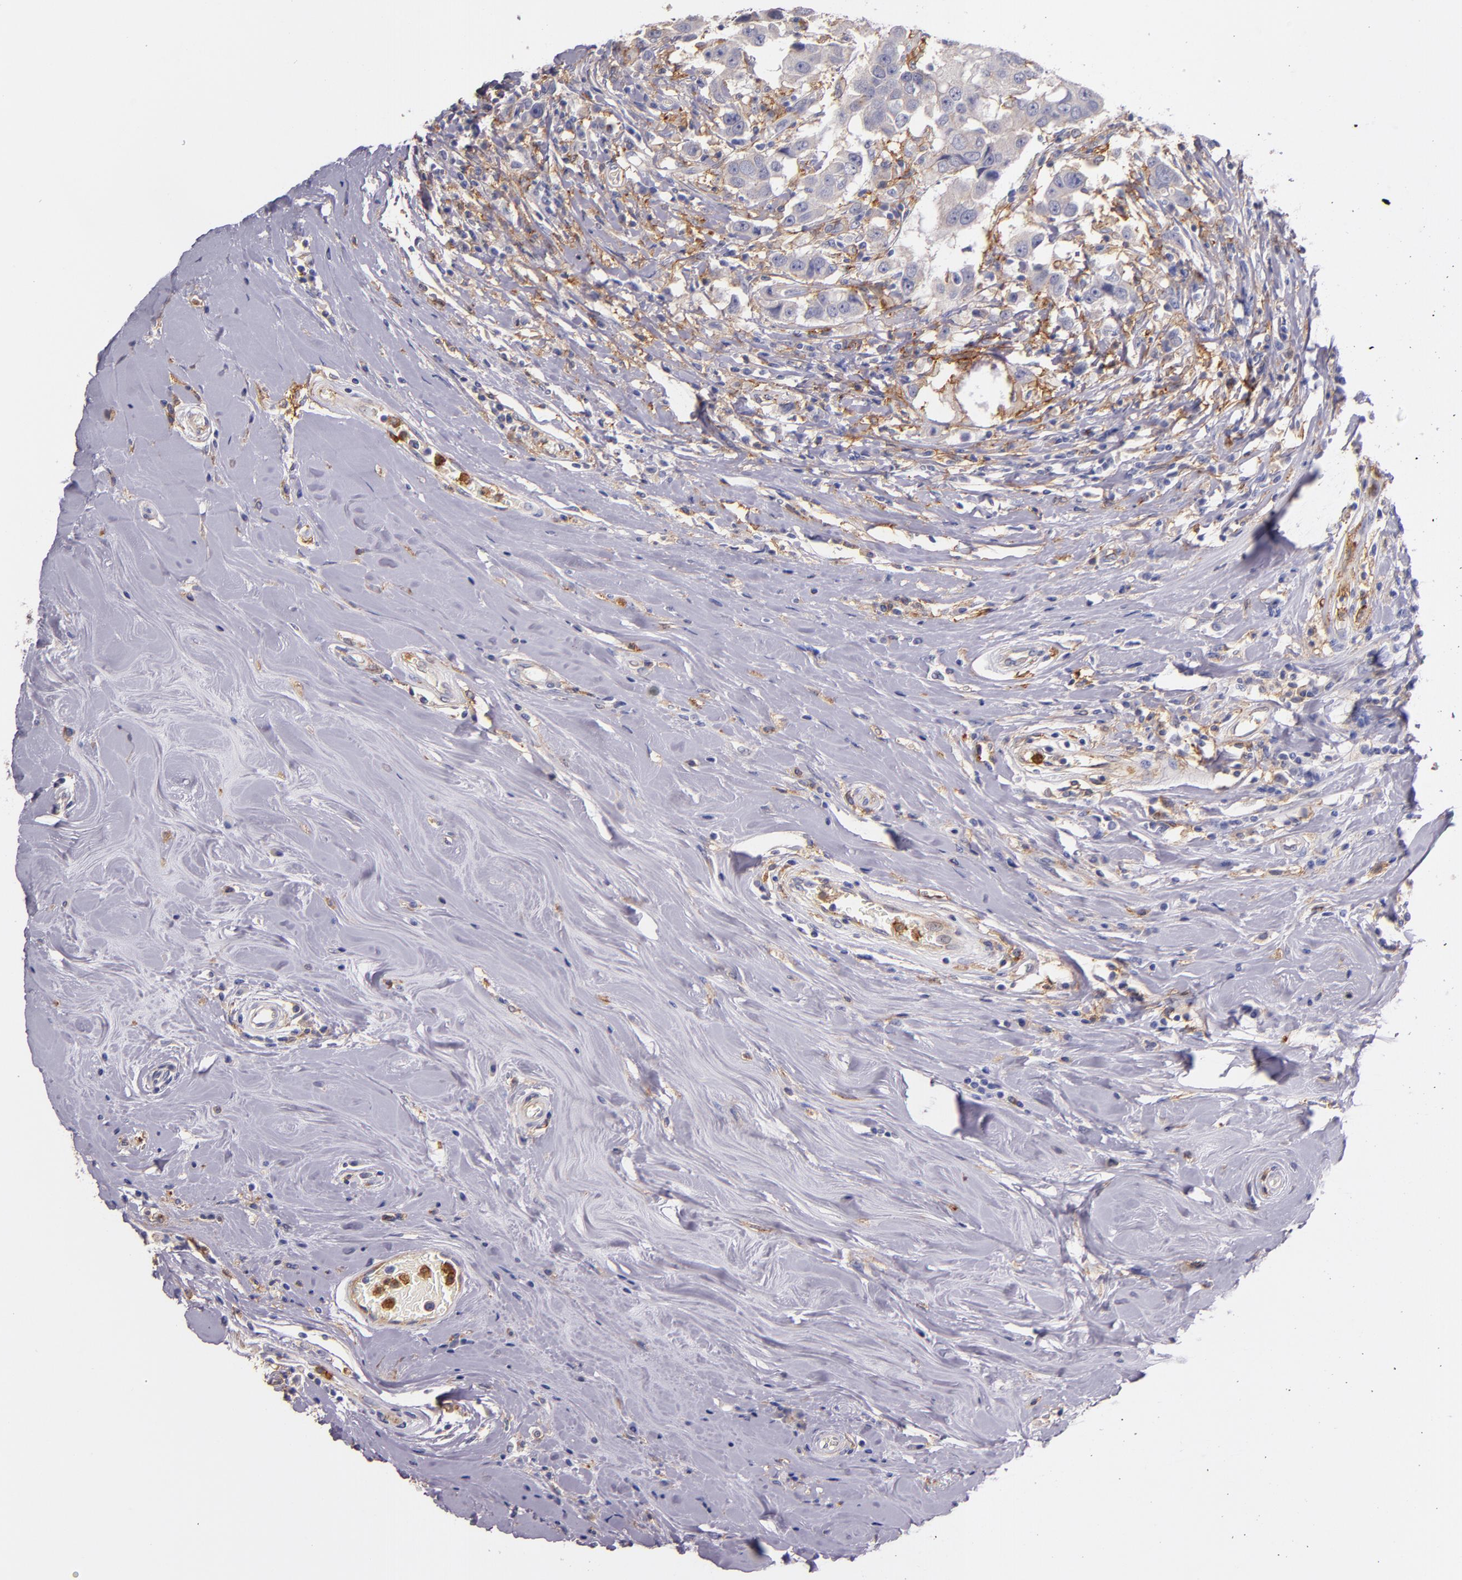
{"staining": {"intensity": "negative", "quantity": "none", "location": "none"}, "tissue": "breast cancer", "cell_type": "Tumor cells", "image_type": "cancer", "snomed": [{"axis": "morphology", "description": "Duct carcinoma"}, {"axis": "topography", "description": "Breast"}], "caption": "Tumor cells show no significant protein positivity in invasive ductal carcinoma (breast). (Stains: DAB (3,3'-diaminobenzidine) IHC with hematoxylin counter stain, Microscopy: brightfield microscopy at high magnification).", "gene": "C5AR1", "patient": {"sex": "female", "age": 27}}